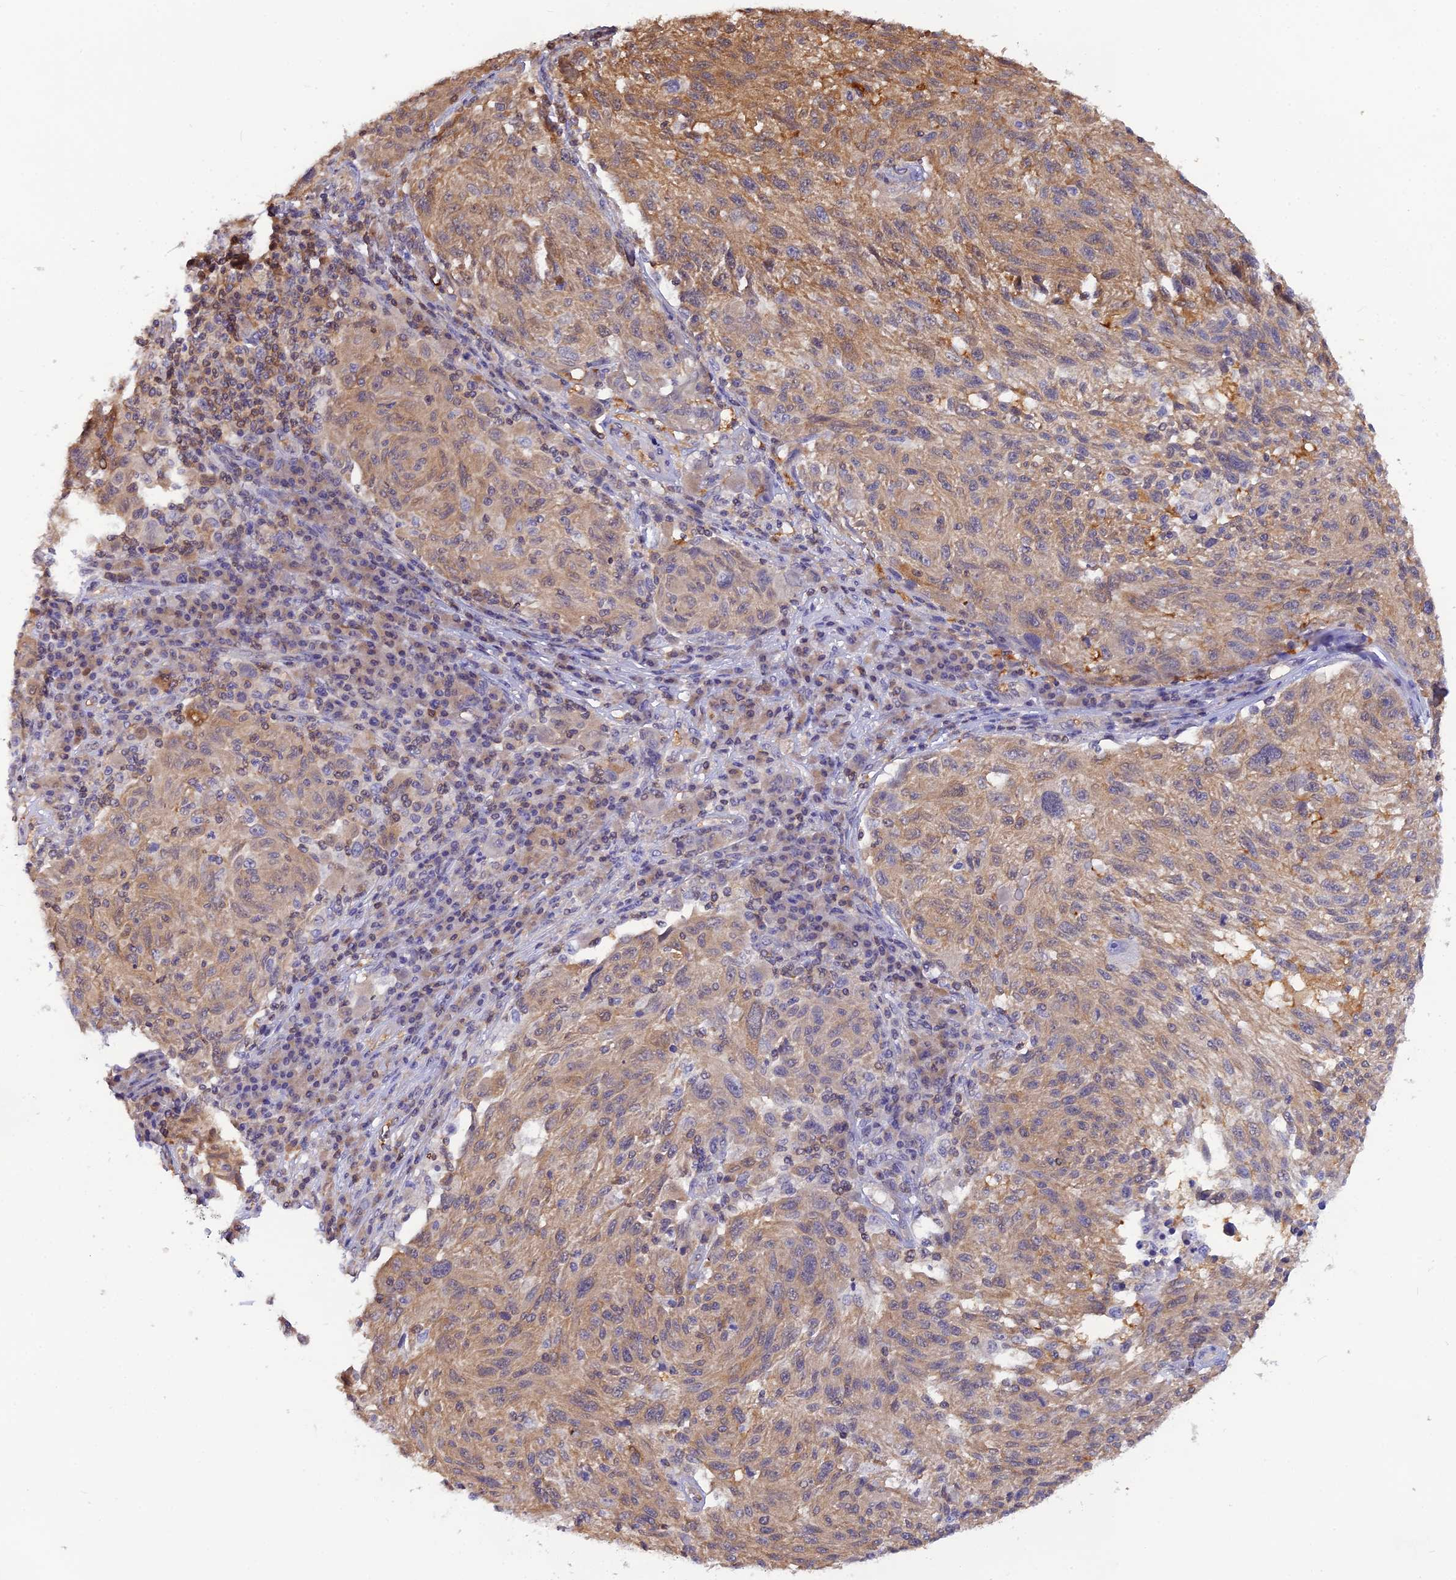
{"staining": {"intensity": "moderate", "quantity": "<25%", "location": "cytoplasmic/membranous"}, "tissue": "melanoma", "cell_type": "Tumor cells", "image_type": "cancer", "snomed": [{"axis": "morphology", "description": "Malignant melanoma, NOS"}, {"axis": "topography", "description": "Skin"}], "caption": "This photomicrograph exhibits immunohistochemistry (IHC) staining of malignant melanoma, with low moderate cytoplasmic/membranous expression in about <25% of tumor cells.", "gene": "HINT1", "patient": {"sex": "male", "age": 53}}